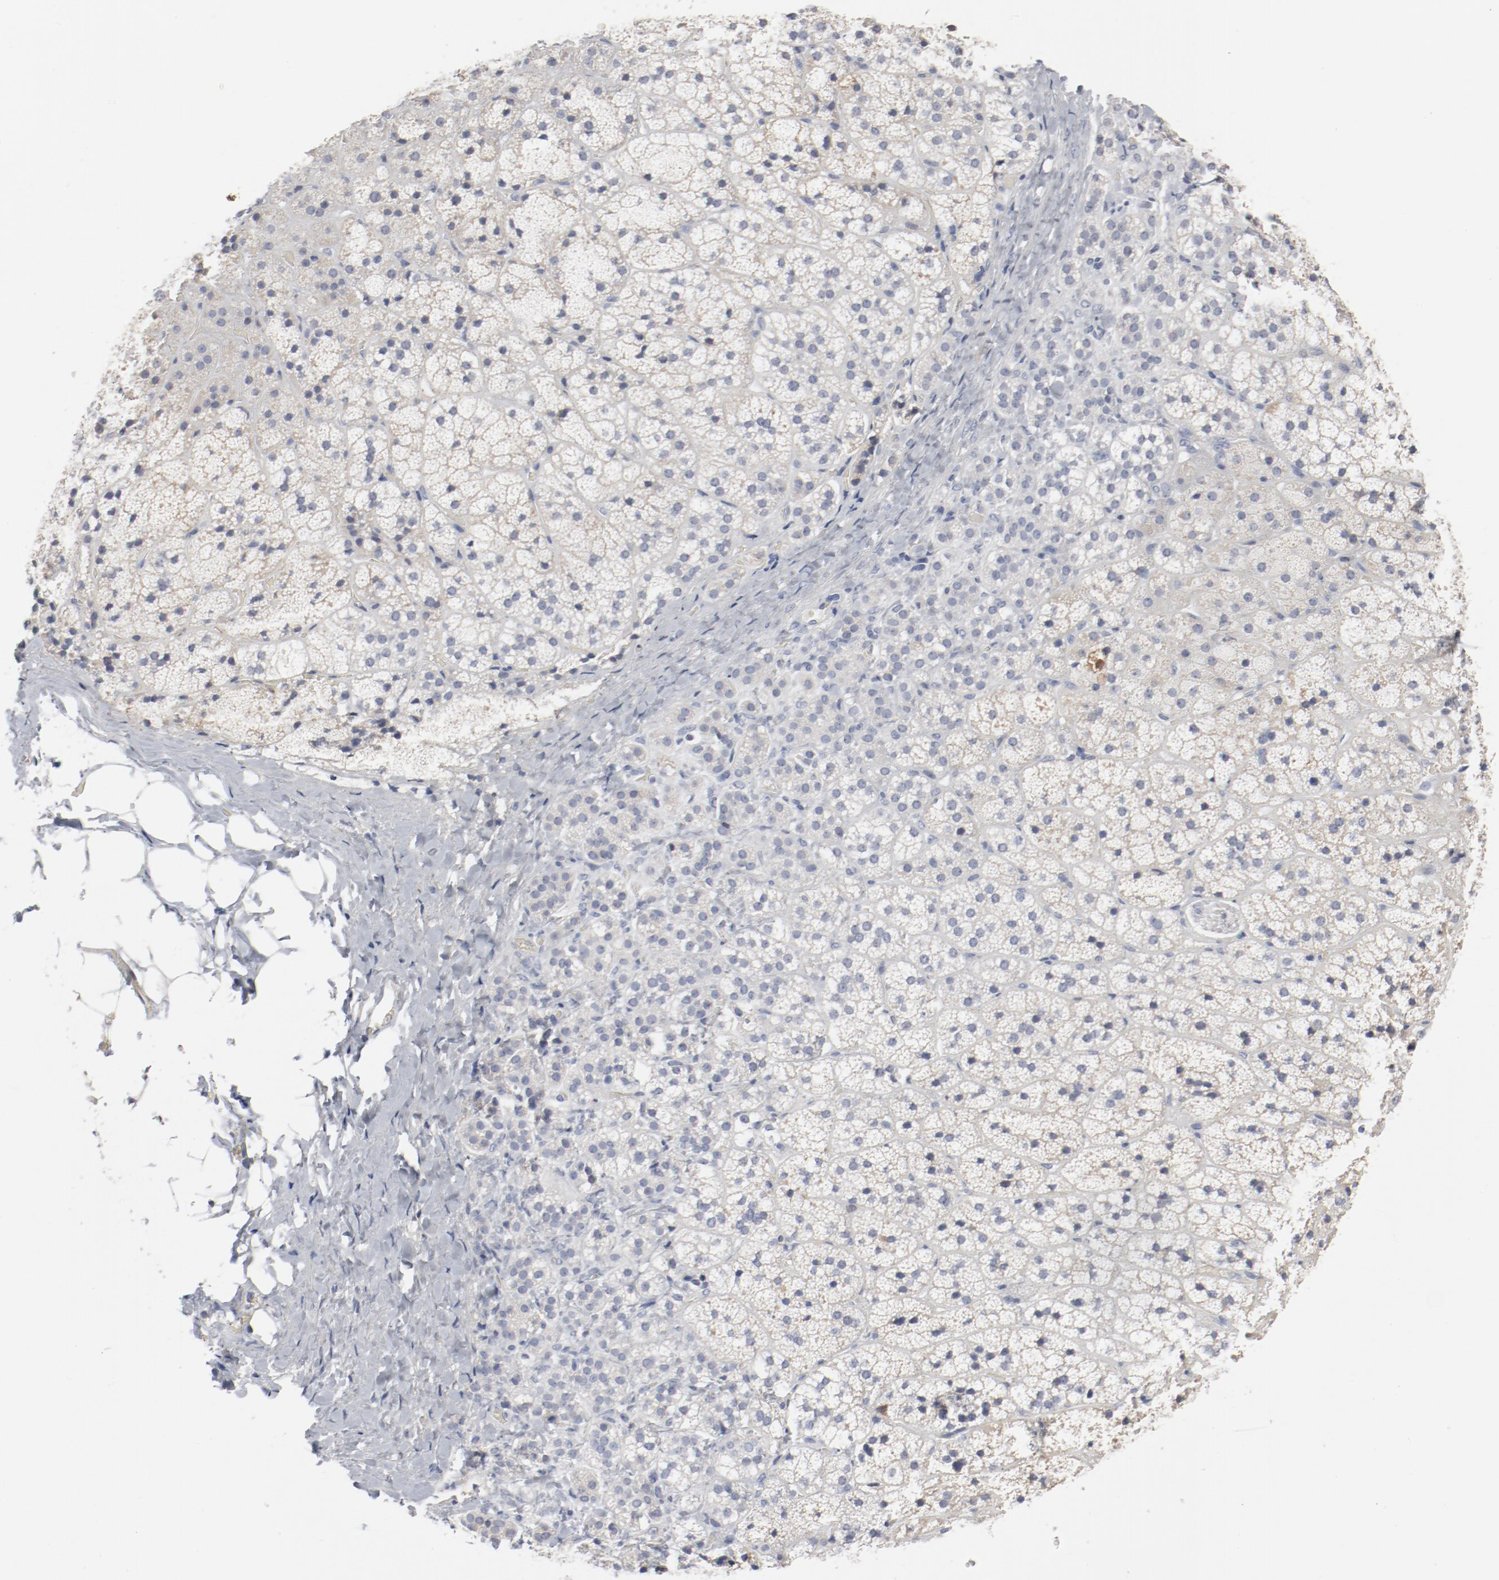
{"staining": {"intensity": "negative", "quantity": "none", "location": "none"}, "tissue": "adrenal gland", "cell_type": "Glandular cells", "image_type": "normal", "snomed": [{"axis": "morphology", "description": "Normal tissue, NOS"}, {"axis": "topography", "description": "Adrenal gland"}], "caption": "High power microscopy photomicrograph of an IHC photomicrograph of normal adrenal gland, revealing no significant staining in glandular cells.", "gene": "CDK1", "patient": {"sex": "female", "age": 44}}